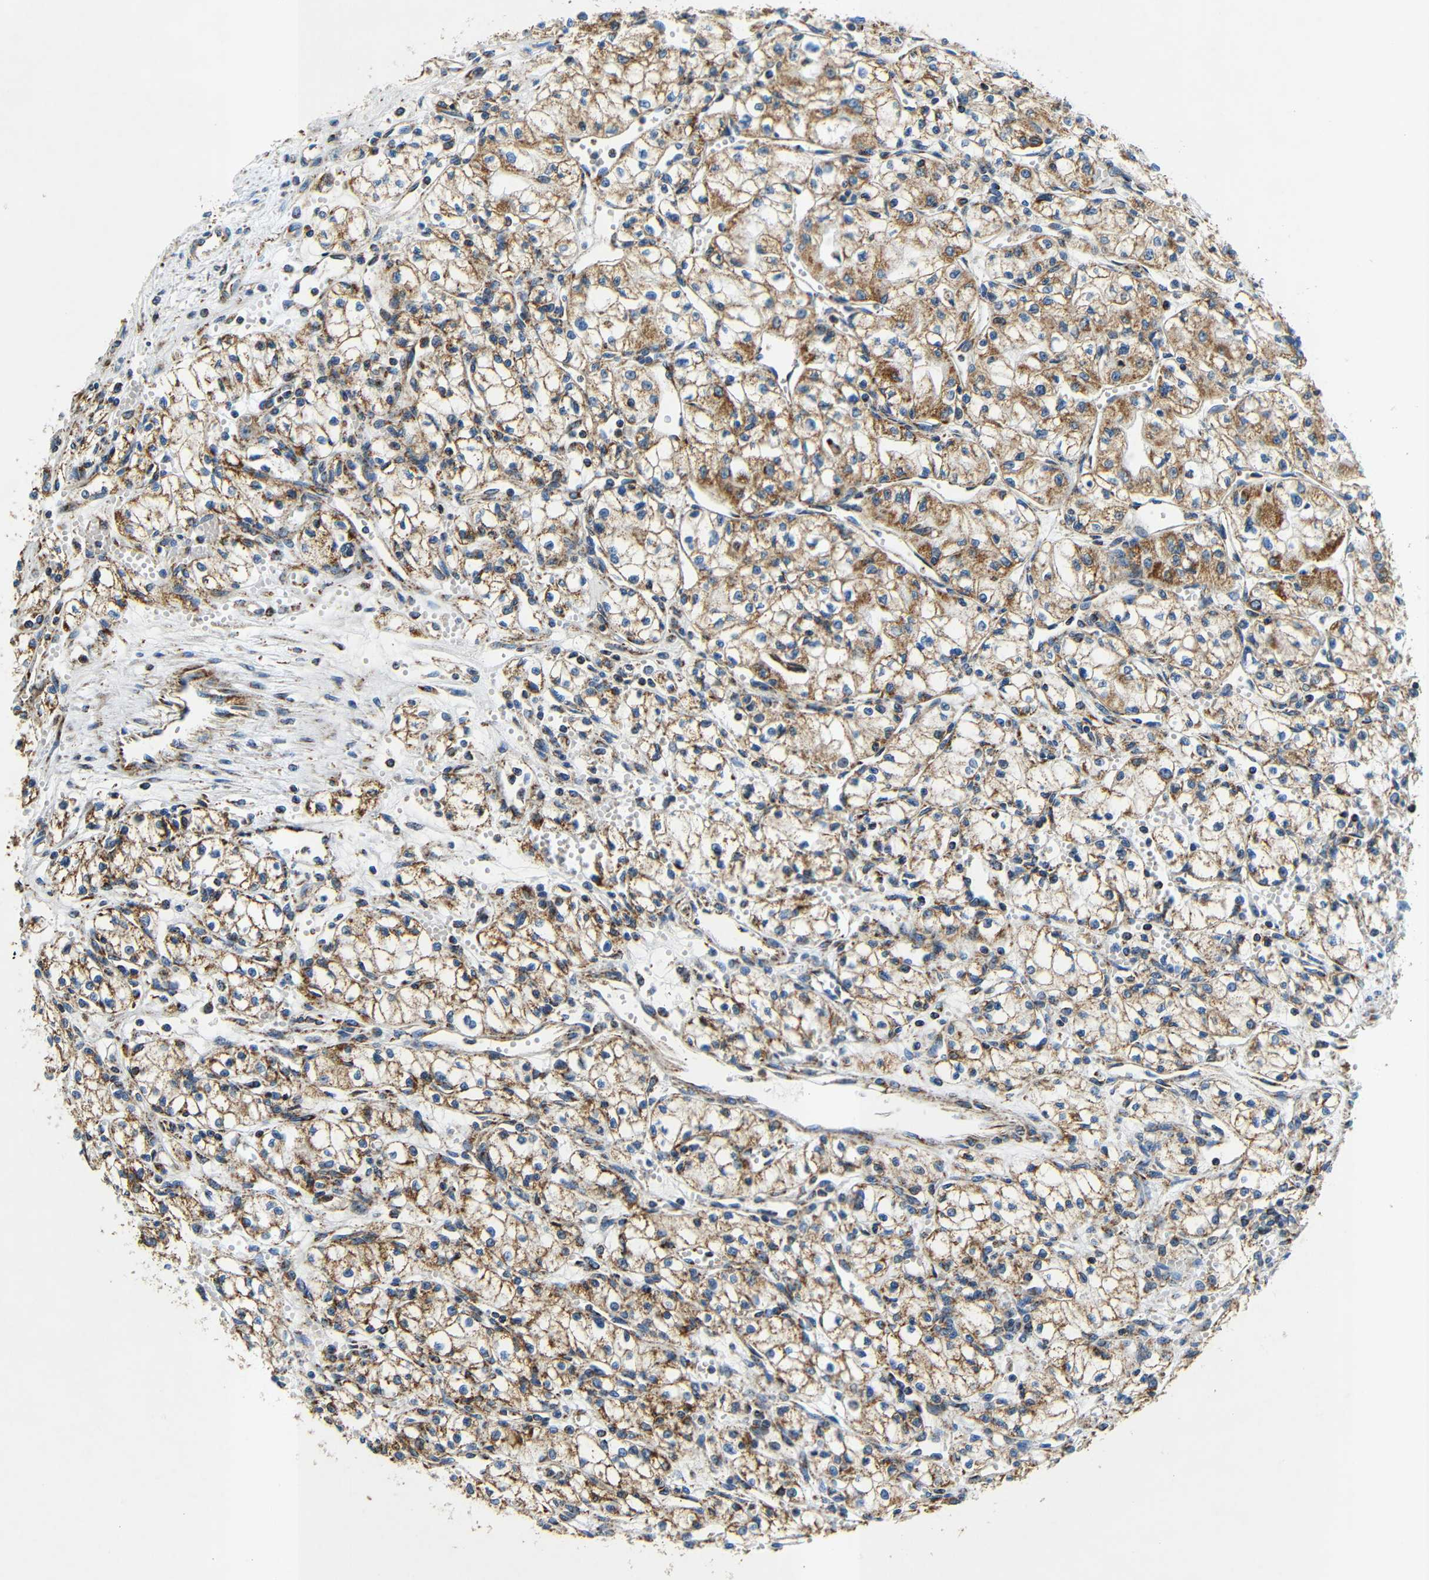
{"staining": {"intensity": "moderate", "quantity": ">75%", "location": "cytoplasmic/membranous"}, "tissue": "renal cancer", "cell_type": "Tumor cells", "image_type": "cancer", "snomed": [{"axis": "morphology", "description": "Normal tissue, NOS"}, {"axis": "morphology", "description": "Adenocarcinoma, NOS"}, {"axis": "topography", "description": "Kidney"}], "caption": "Renal cancer (adenocarcinoma) was stained to show a protein in brown. There is medium levels of moderate cytoplasmic/membranous expression in approximately >75% of tumor cells.", "gene": "GALNT18", "patient": {"sex": "male", "age": 59}}